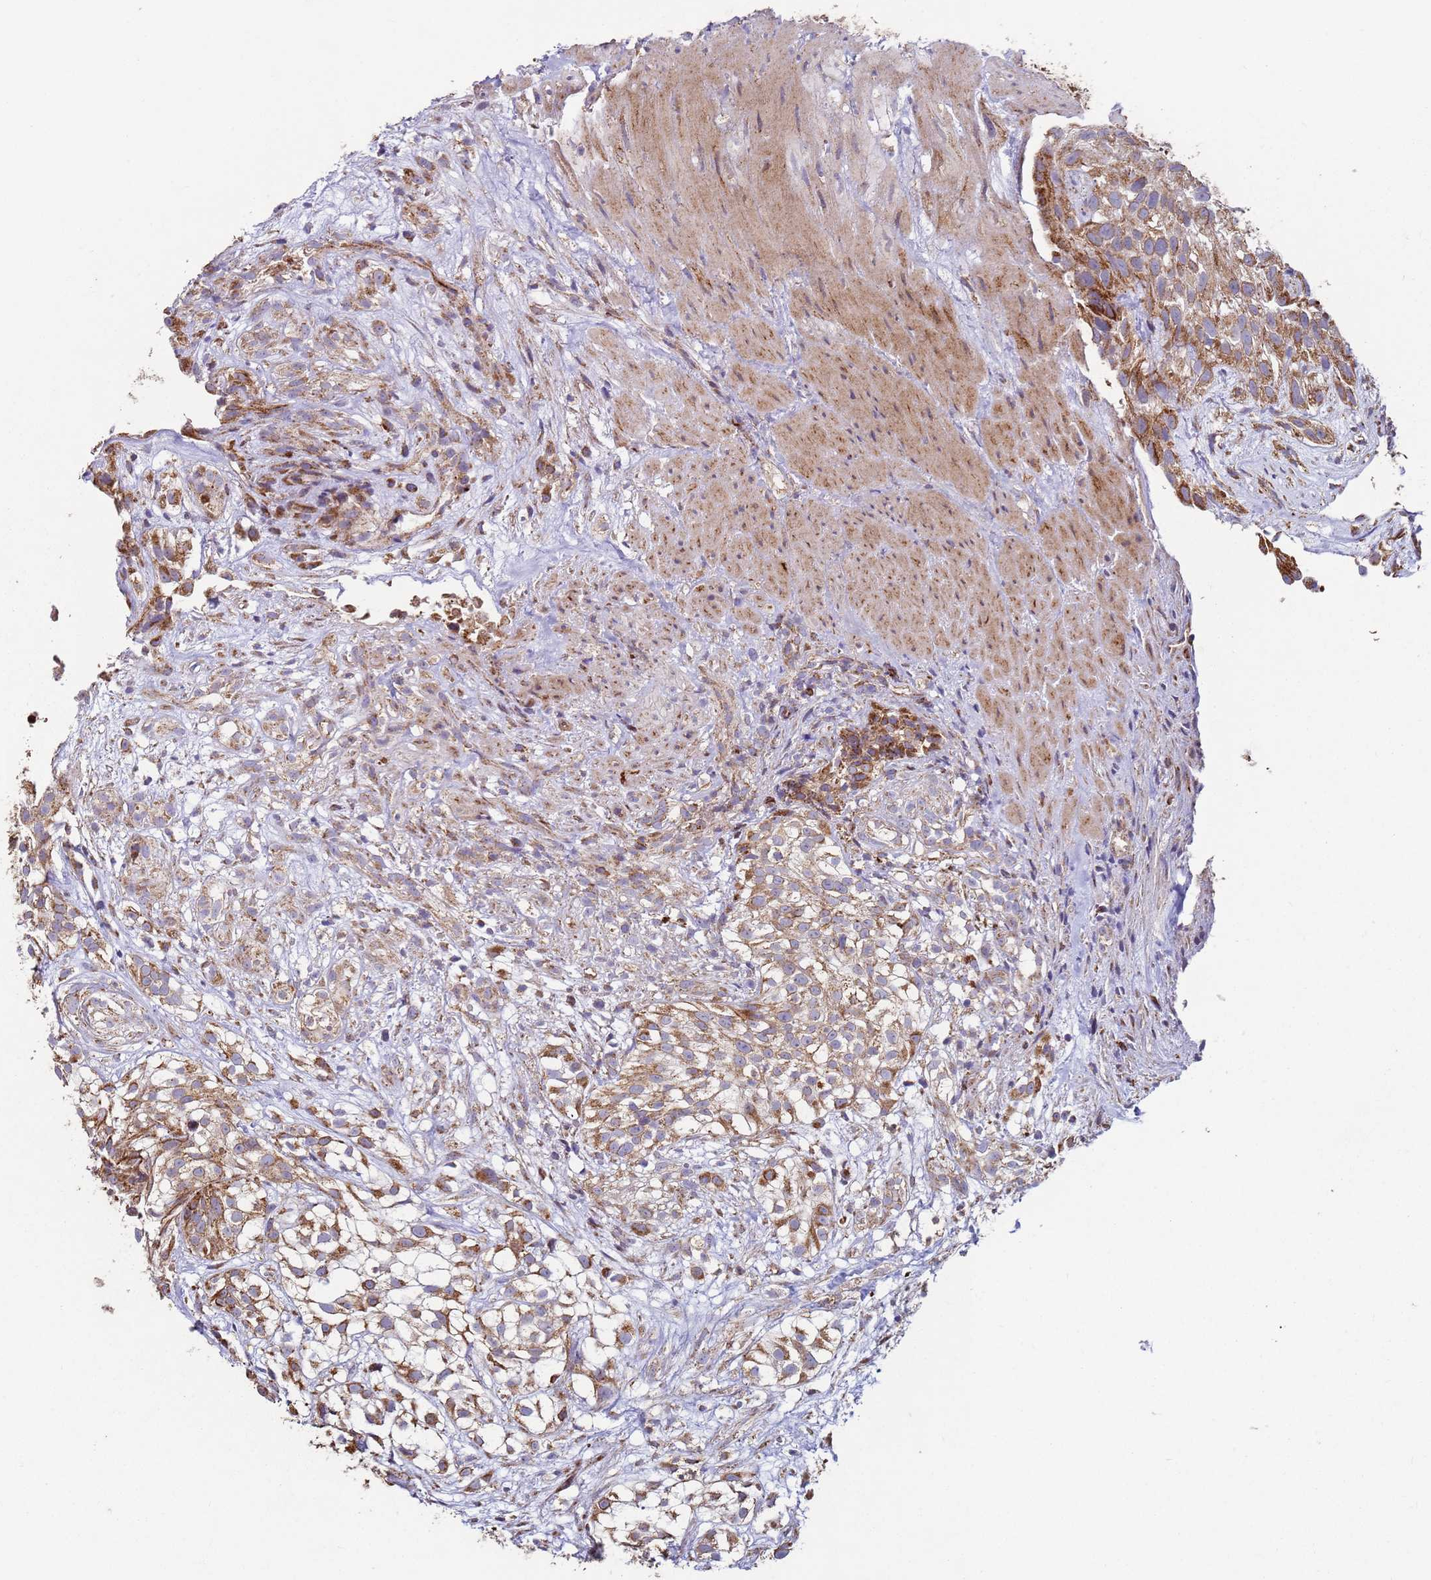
{"staining": {"intensity": "moderate", "quantity": ">75%", "location": "cytoplasmic/membranous"}, "tissue": "urothelial cancer", "cell_type": "Tumor cells", "image_type": "cancer", "snomed": [{"axis": "morphology", "description": "Urothelial carcinoma, High grade"}, {"axis": "topography", "description": "Urinary bladder"}], "caption": "Moderate cytoplasmic/membranous expression is identified in about >75% of tumor cells in urothelial cancer. The staining was performed using DAB to visualize the protein expression in brown, while the nuclei were stained in blue with hematoxylin (Magnification: 20x).", "gene": "FBXO33", "patient": {"sex": "male", "age": 56}}